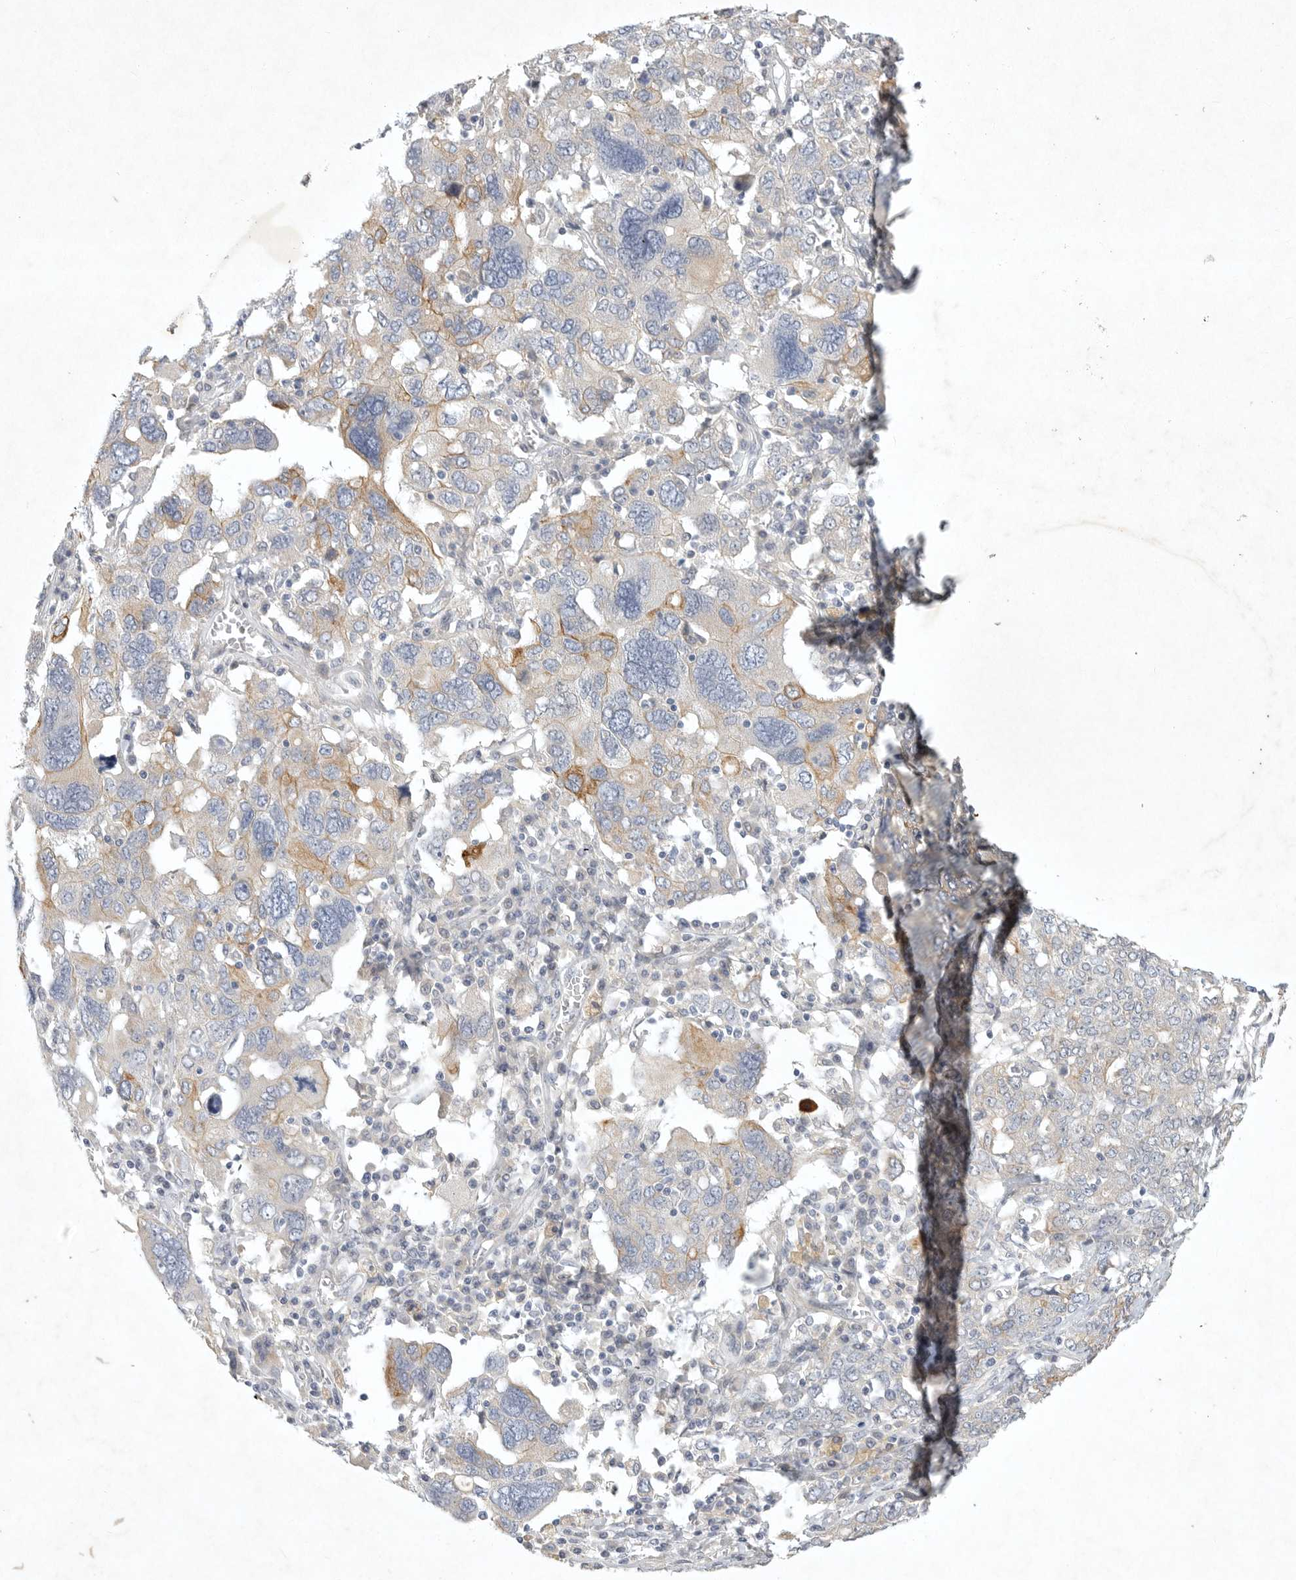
{"staining": {"intensity": "moderate", "quantity": "<25%", "location": "cytoplasmic/membranous"}, "tissue": "ovarian cancer", "cell_type": "Tumor cells", "image_type": "cancer", "snomed": [{"axis": "morphology", "description": "Carcinoma, endometroid"}, {"axis": "topography", "description": "Ovary"}], "caption": "An immunohistochemistry (IHC) photomicrograph of tumor tissue is shown. Protein staining in brown labels moderate cytoplasmic/membranous positivity in ovarian endometroid carcinoma within tumor cells.", "gene": "BZW2", "patient": {"sex": "female", "age": 62}}